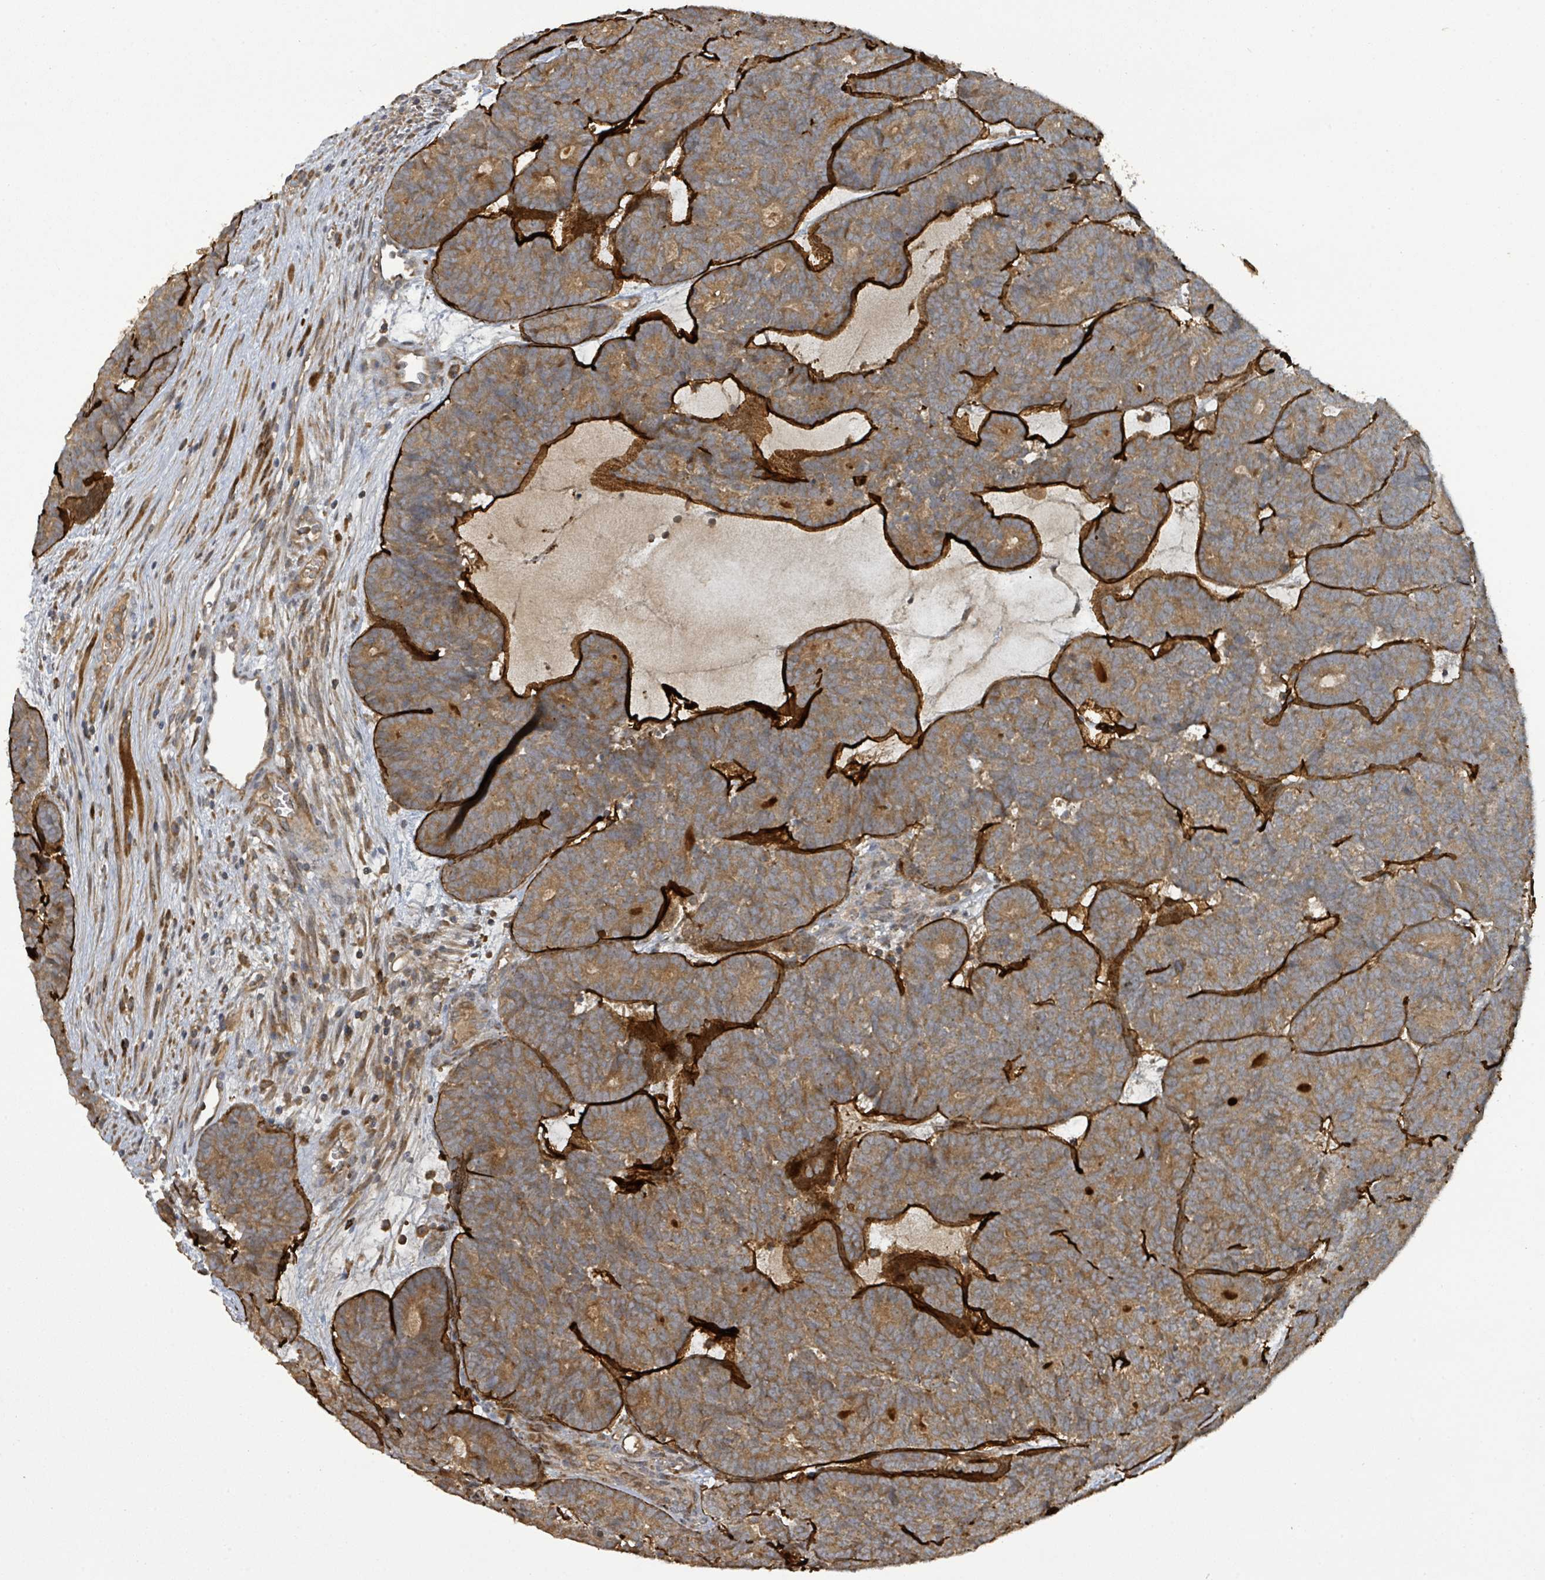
{"staining": {"intensity": "strong", "quantity": ">75%", "location": "cytoplasmic/membranous"}, "tissue": "head and neck cancer", "cell_type": "Tumor cells", "image_type": "cancer", "snomed": [{"axis": "morphology", "description": "Adenocarcinoma, NOS"}, {"axis": "topography", "description": "Head-Neck"}], "caption": "Approximately >75% of tumor cells in head and neck cancer (adenocarcinoma) reveal strong cytoplasmic/membranous protein positivity as visualized by brown immunohistochemical staining.", "gene": "STARD4", "patient": {"sex": "female", "age": 81}}